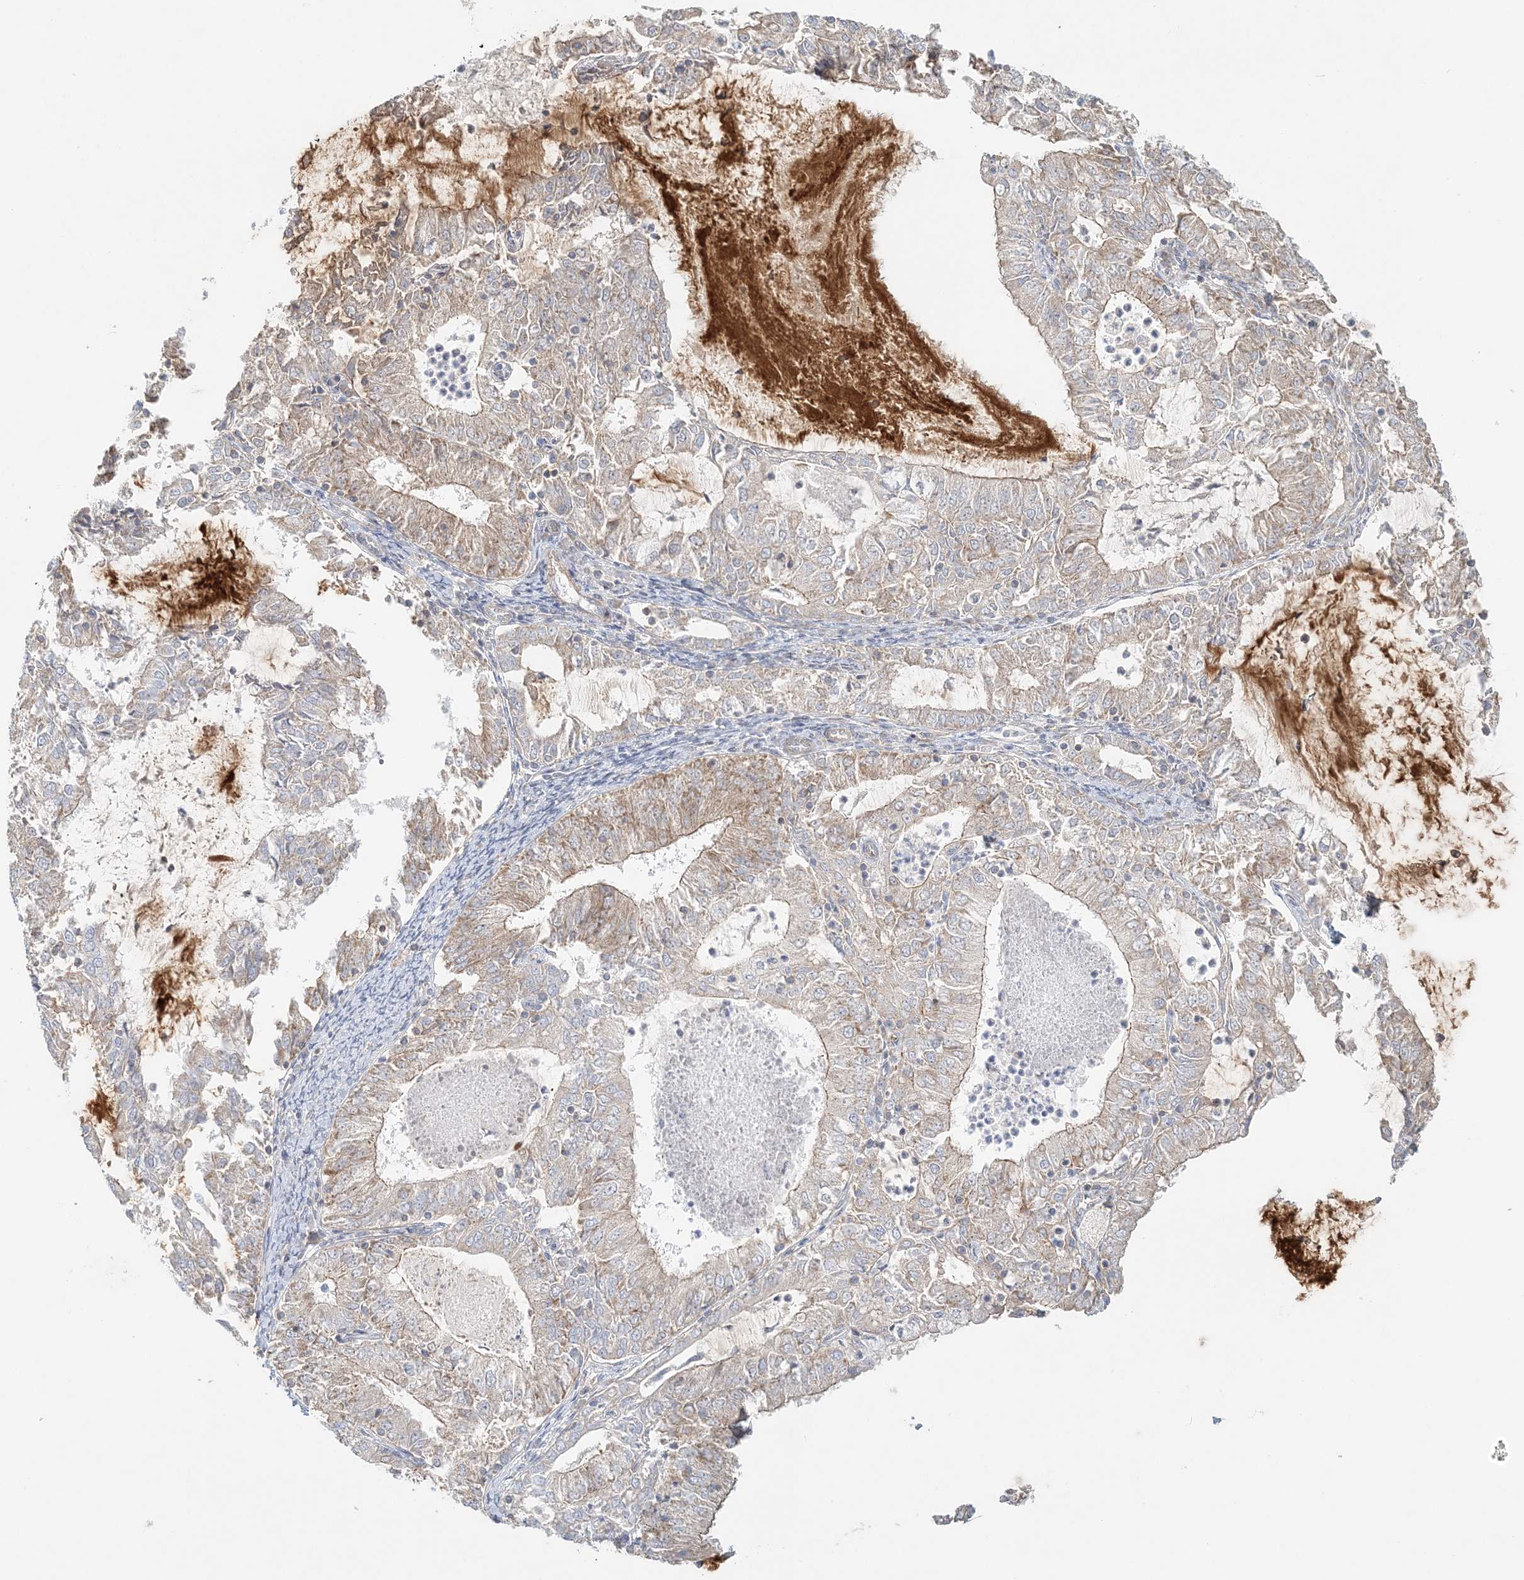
{"staining": {"intensity": "weak", "quantity": "25%-75%", "location": "cytoplasmic/membranous"}, "tissue": "endometrial cancer", "cell_type": "Tumor cells", "image_type": "cancer", "snomed": [{"axis": "morphology", "description": "Adenocarcinoma, NOS"}, {"axis": "topography", "description": "Endometrium"}], "caption": "The photomicrograph reveals a brown stain indicating the presence of a protein in the cytoplasmic/membranous of tumor cells in endometrial cancer.", "gene": "KIAA0232", "patient": {"sex": "female", "age": 57}}